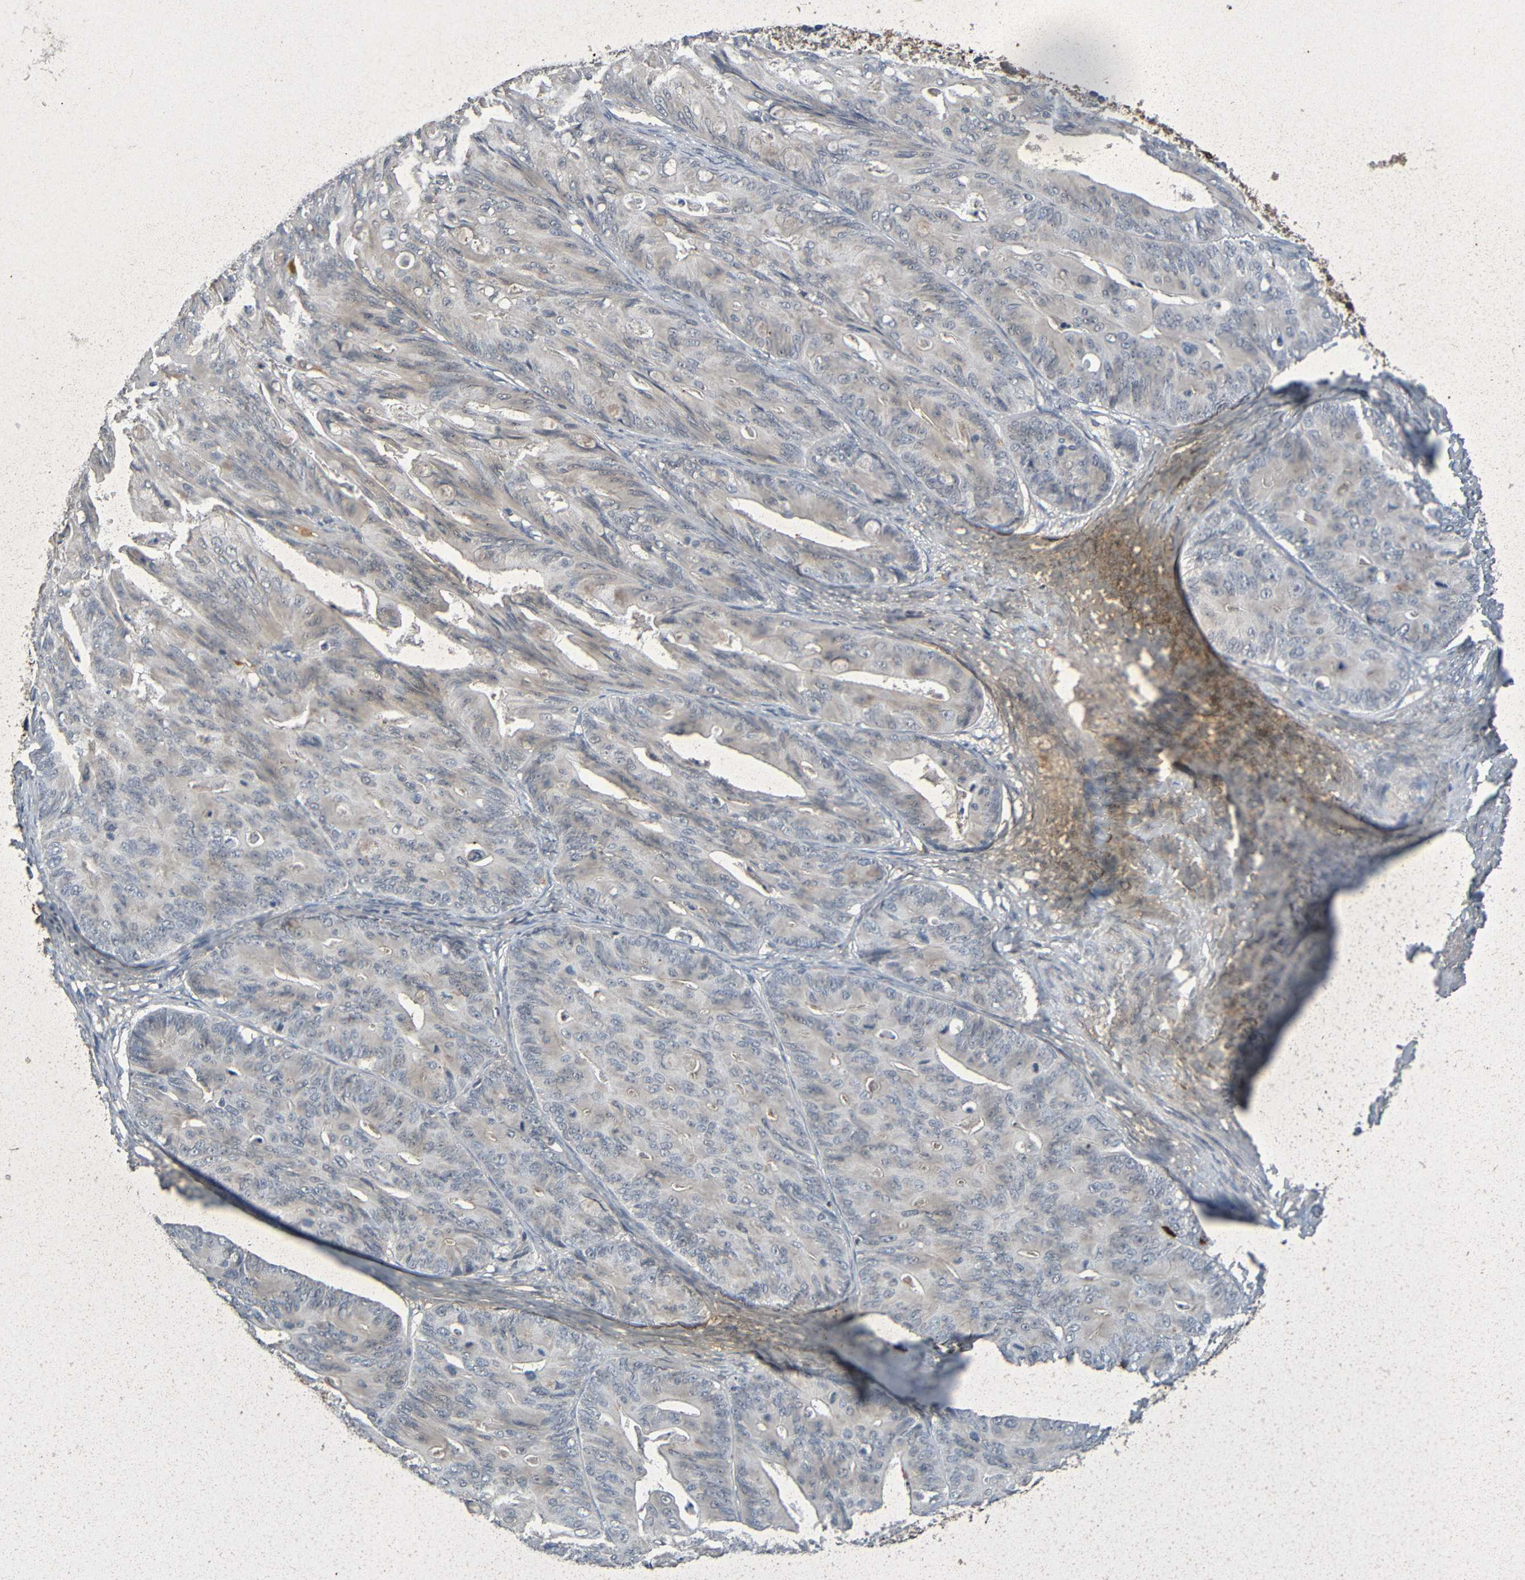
{"staining": {"intensity": "weak", "quantity": "25%-75%", "location": "cytoplasmic/membranous"}, "tissue": "ovarian cancer", "cell_type": "Tumor cells", "image_type": "cancer", "snomed": [{"axis": "morphology", "description": "Cystadenocarcinoma, mucinous, NOS"}, {"axis": "topography", "description": "Ovary"}], "caption": "This is an image of immunohistochemistry (IHC) staining of ovarian cancer (mucinous cystadenocarcinoma), which shows weak staining in the cytoplasmic/membranous of tumor cells.", "gene": "IL10", "patient": {"sex": "female", "age": 37}}